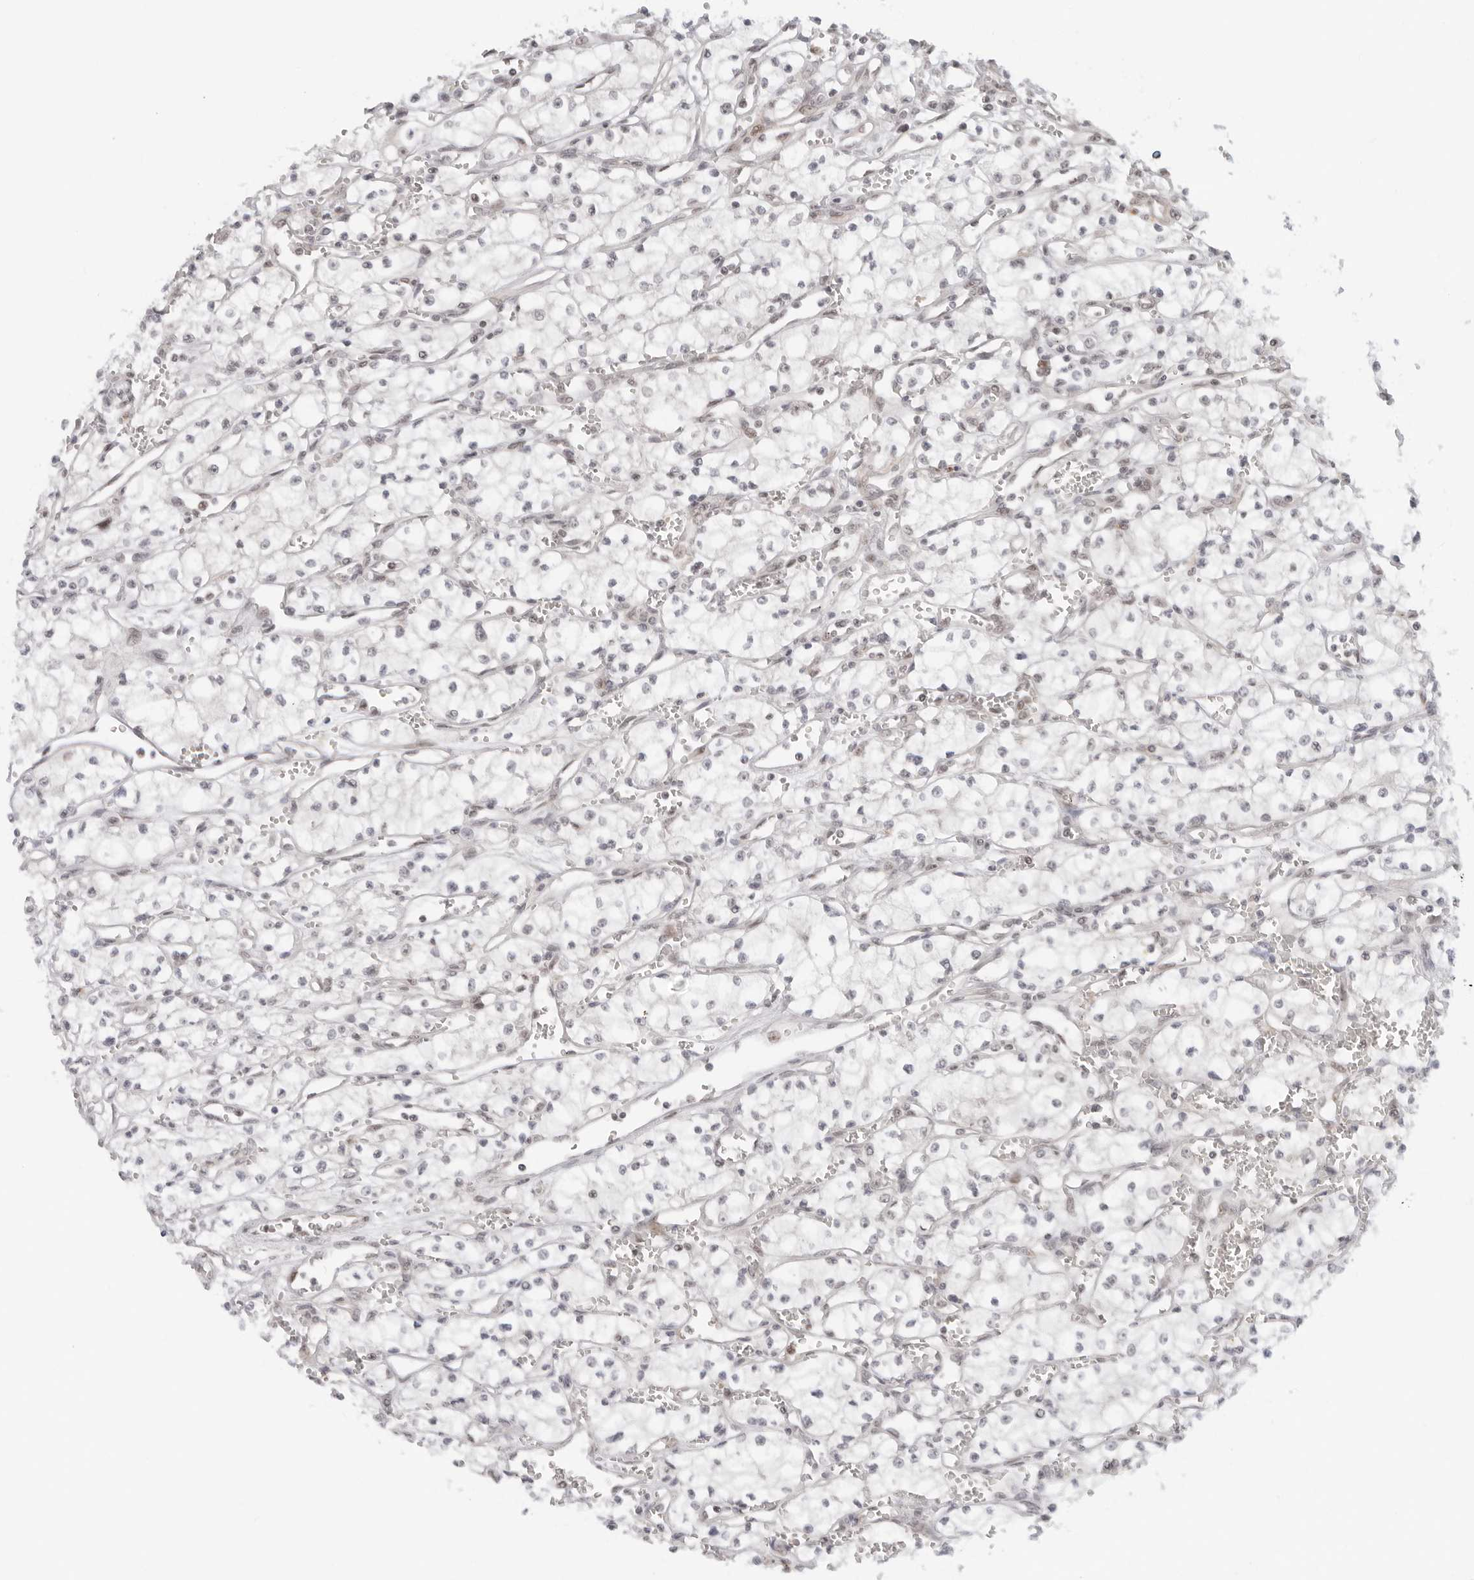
{"staining": {"intensity": "negative", "quantity": "none", "location": "none"}, "tissue": "renal cancer", "cell_type": "Tumor cells", "image_type": "cancer", "snomed": [{"axis": "morphology", "description": "Adenocarcinoma, NOS"}, {"axis": "topography", "description": "Kidney"}], "caption": "Immunohistochemistry of human renal cancer demonstrates no positivity in tumor cells.", "gene": "TOX4", "patient": {"sex": "male", "age": 59}}